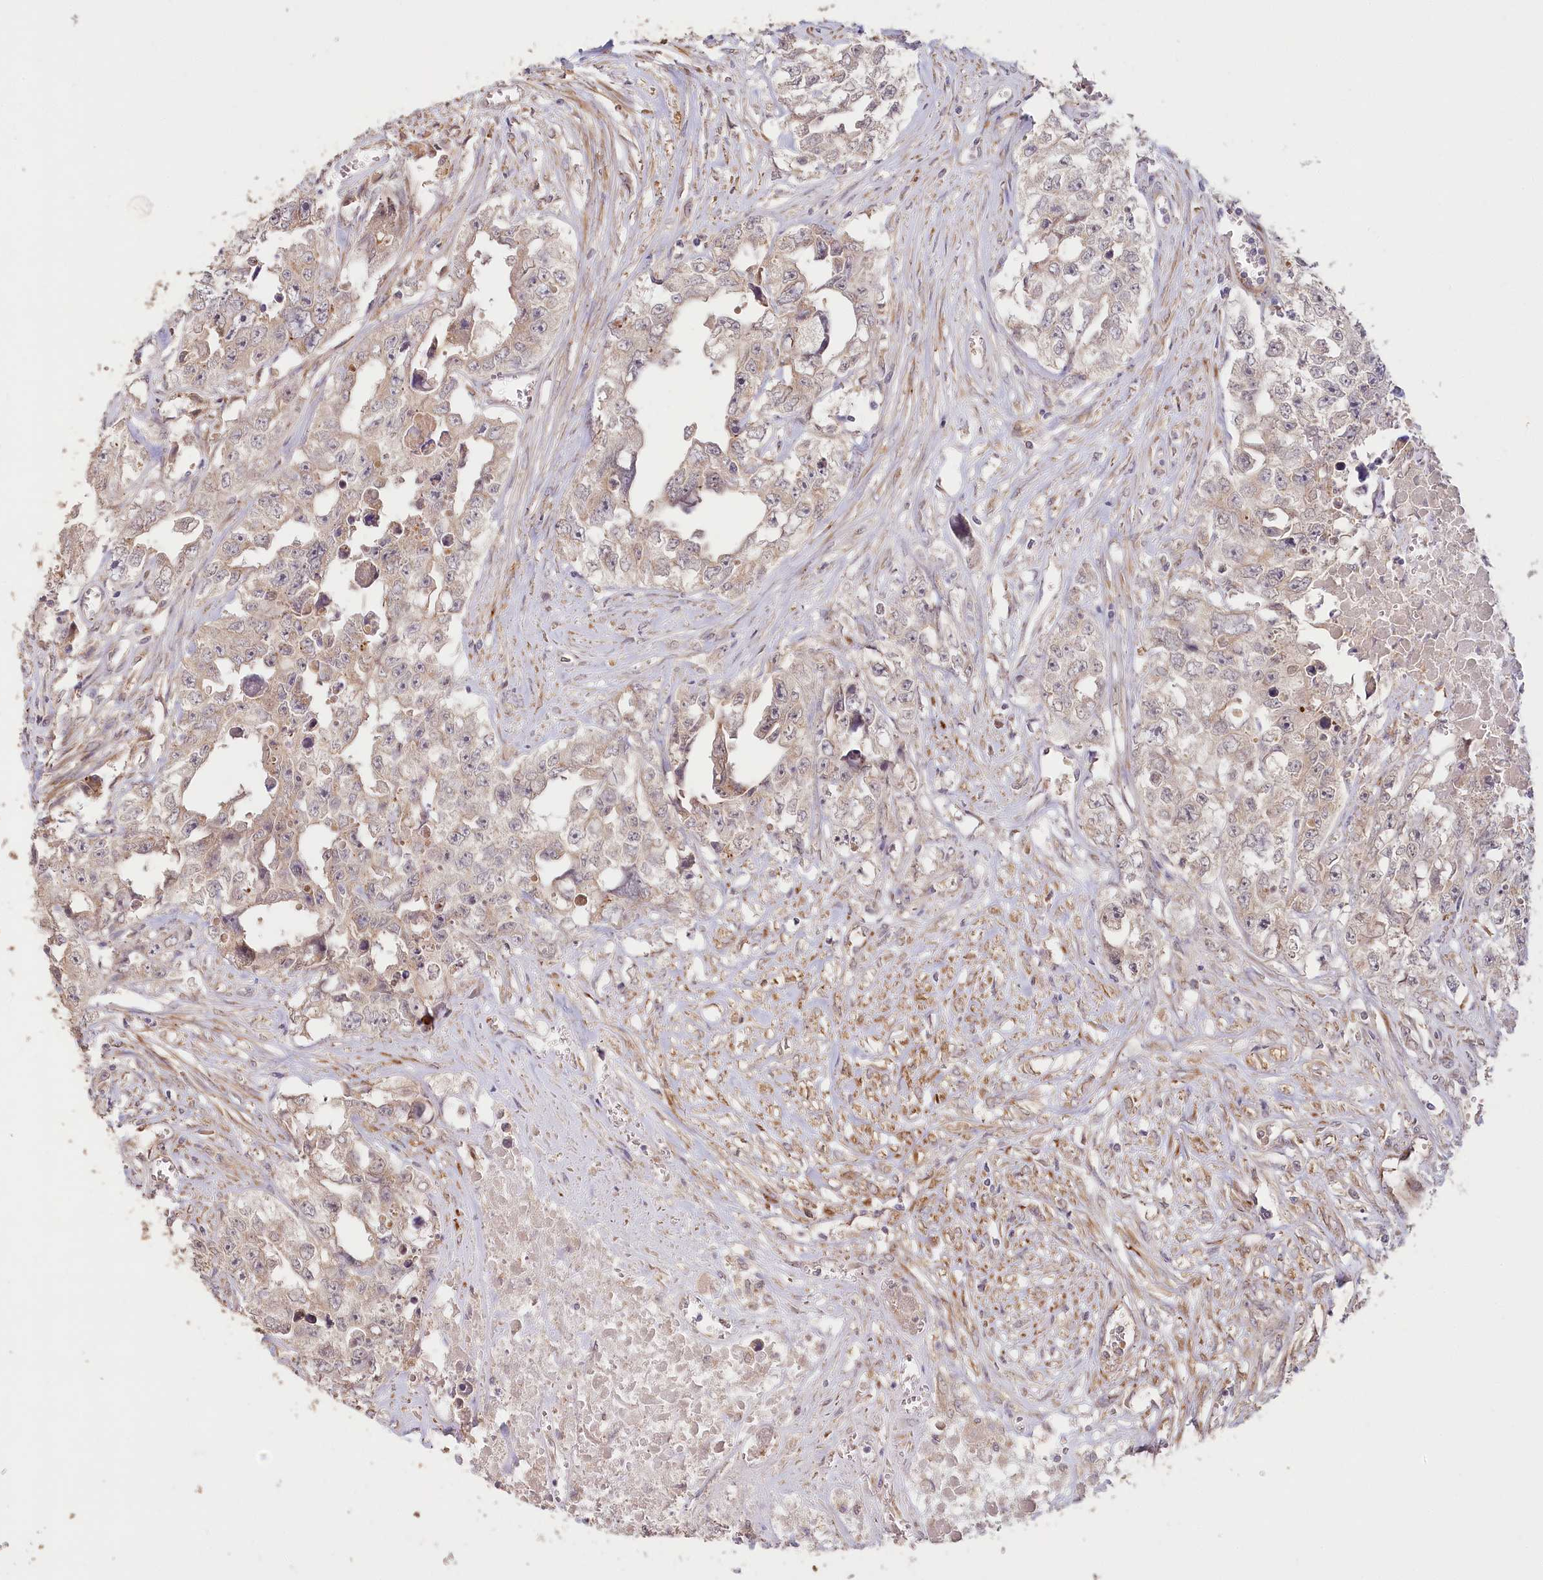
{"staining": {"intensity": "weak", "quantity": "25%-75%", "location": "cytoplasmic/membranous"}, "tissue": "testis cancer", "cell_type": "Tumor cells", "image_type": "cancer", "snomed": [{"axis": "morphology", "description": "Seminoma, NOS"}, {"axis": "morphology", "description": "Carcinoma, Embryonal, NOS"}, {"axis": "topography", "description": "Testis"}], "caption": "Weak cytoplasmic/membranous positivity for a protein is appreciated in about 25%-75% of tumor cells of embryonal carcinoma (testis) using immunohistochemistry.", "gene": "IRAK1BP1", "patient": {"sex": "male", "age": 43}}